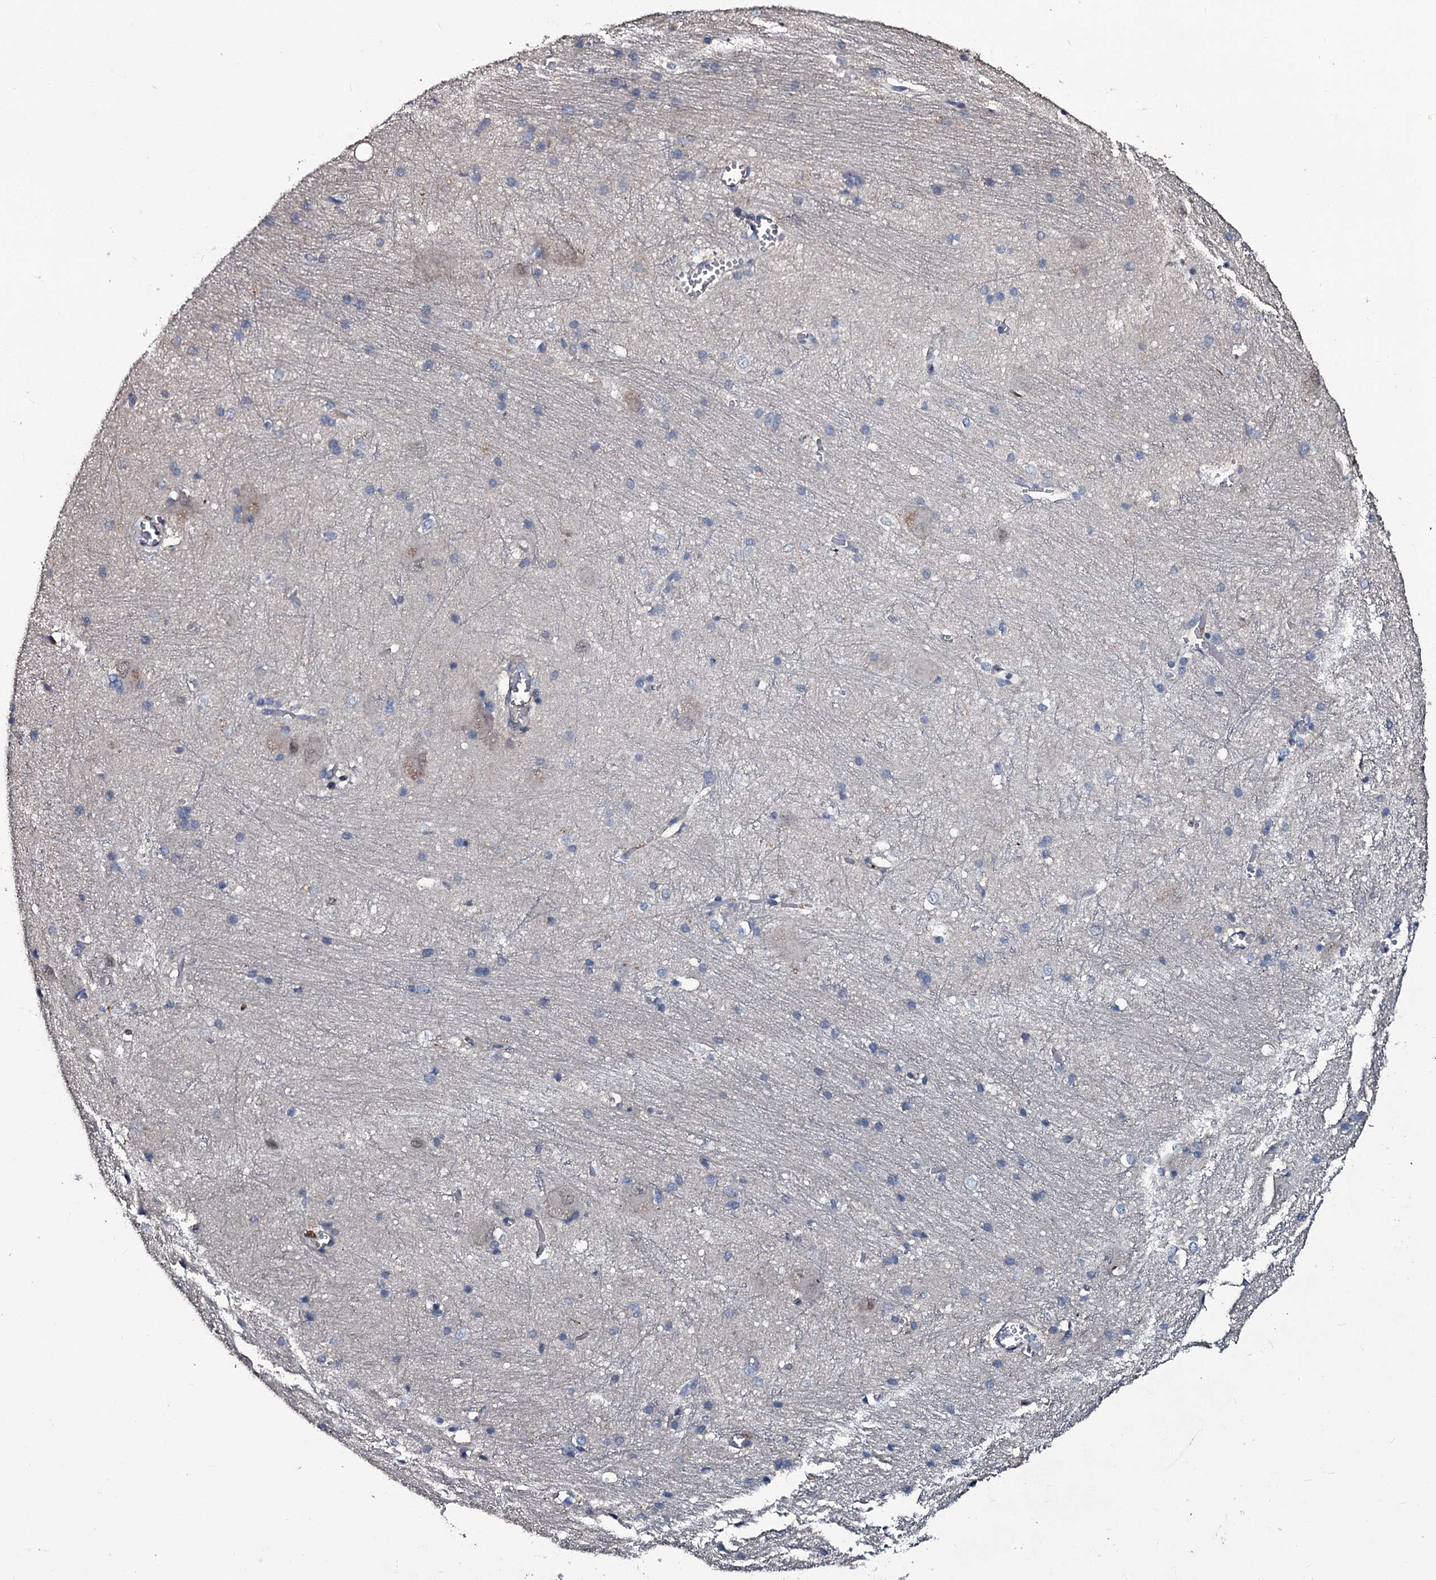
{"staining": {"intensity": "negative", "quantity": "none", "location": "none"}, "tissue": "caudate", "cell_type": "Glial cells", "image_type": "normal", "snomed": [{"axis": "morphology", "description": "Normal tissue, NOS"}, {"axis": "topography", "description": "Lateral ventricle wall"}], "caption": "Glial cells show no significant positivity in unremarkable caudate.", "gene": "LYG2", "patient": {"sex": "male", "age": 37}}